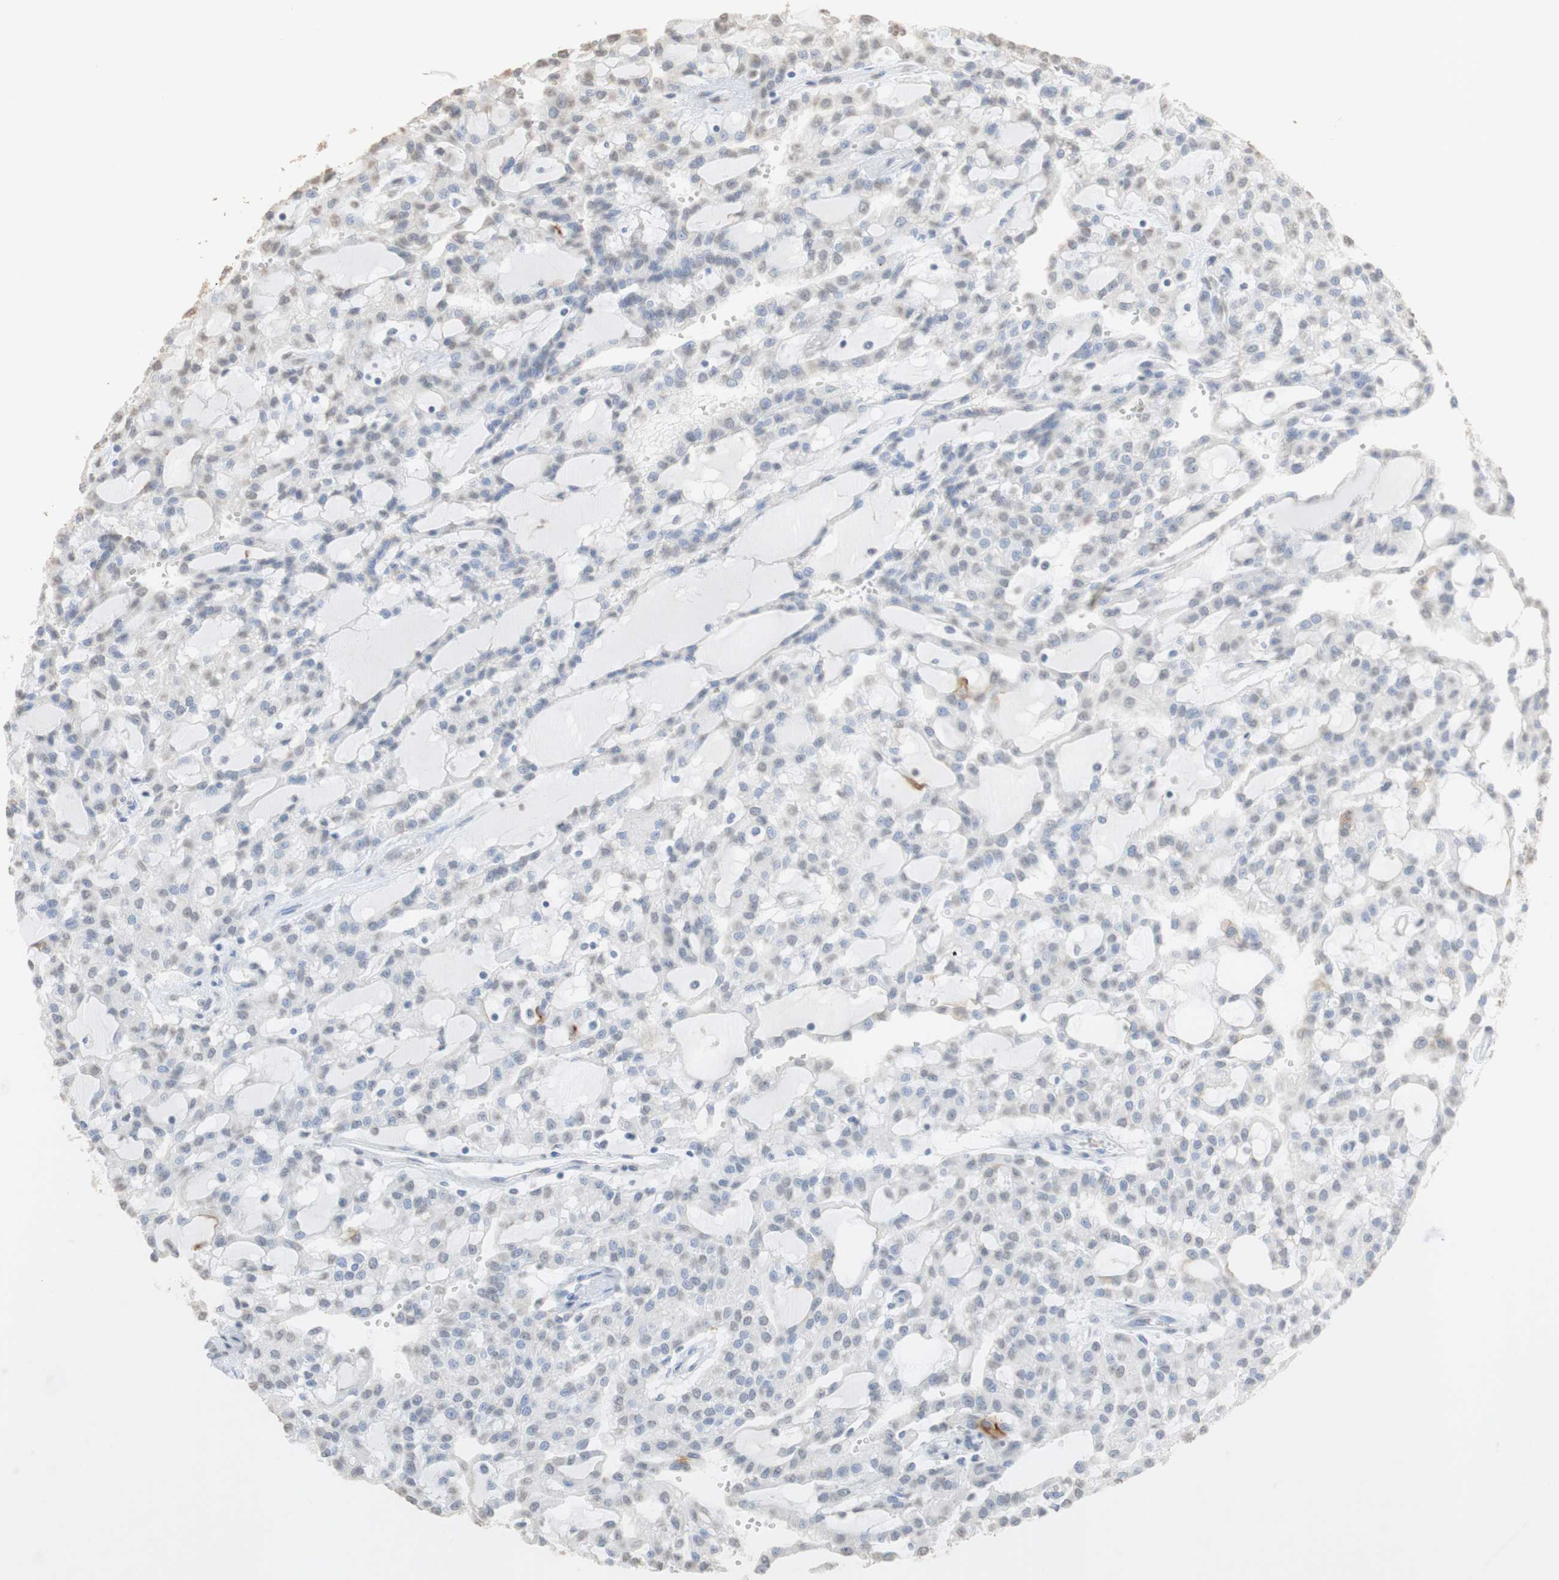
{"staining": {"intensity": "weak", "quantity": "<25%", "location": "cytoplasmic/membranous,nuclear"}, "tissue": "renal cancer", "cell_type": "Tumor cells", "image_type": "cancer", "snomed": [{"axis": "morphology", "description": "Adenocarcinoma, NOS"}, {"axis": "topography", "description": "Kidney"}], "caption": "Protein analysis of renal cancer (adenocarcinoma) reveals no significant positivity in tumor cells.", "gene": "L1CAM", "patient": {"sex": "male", "age": 63}}